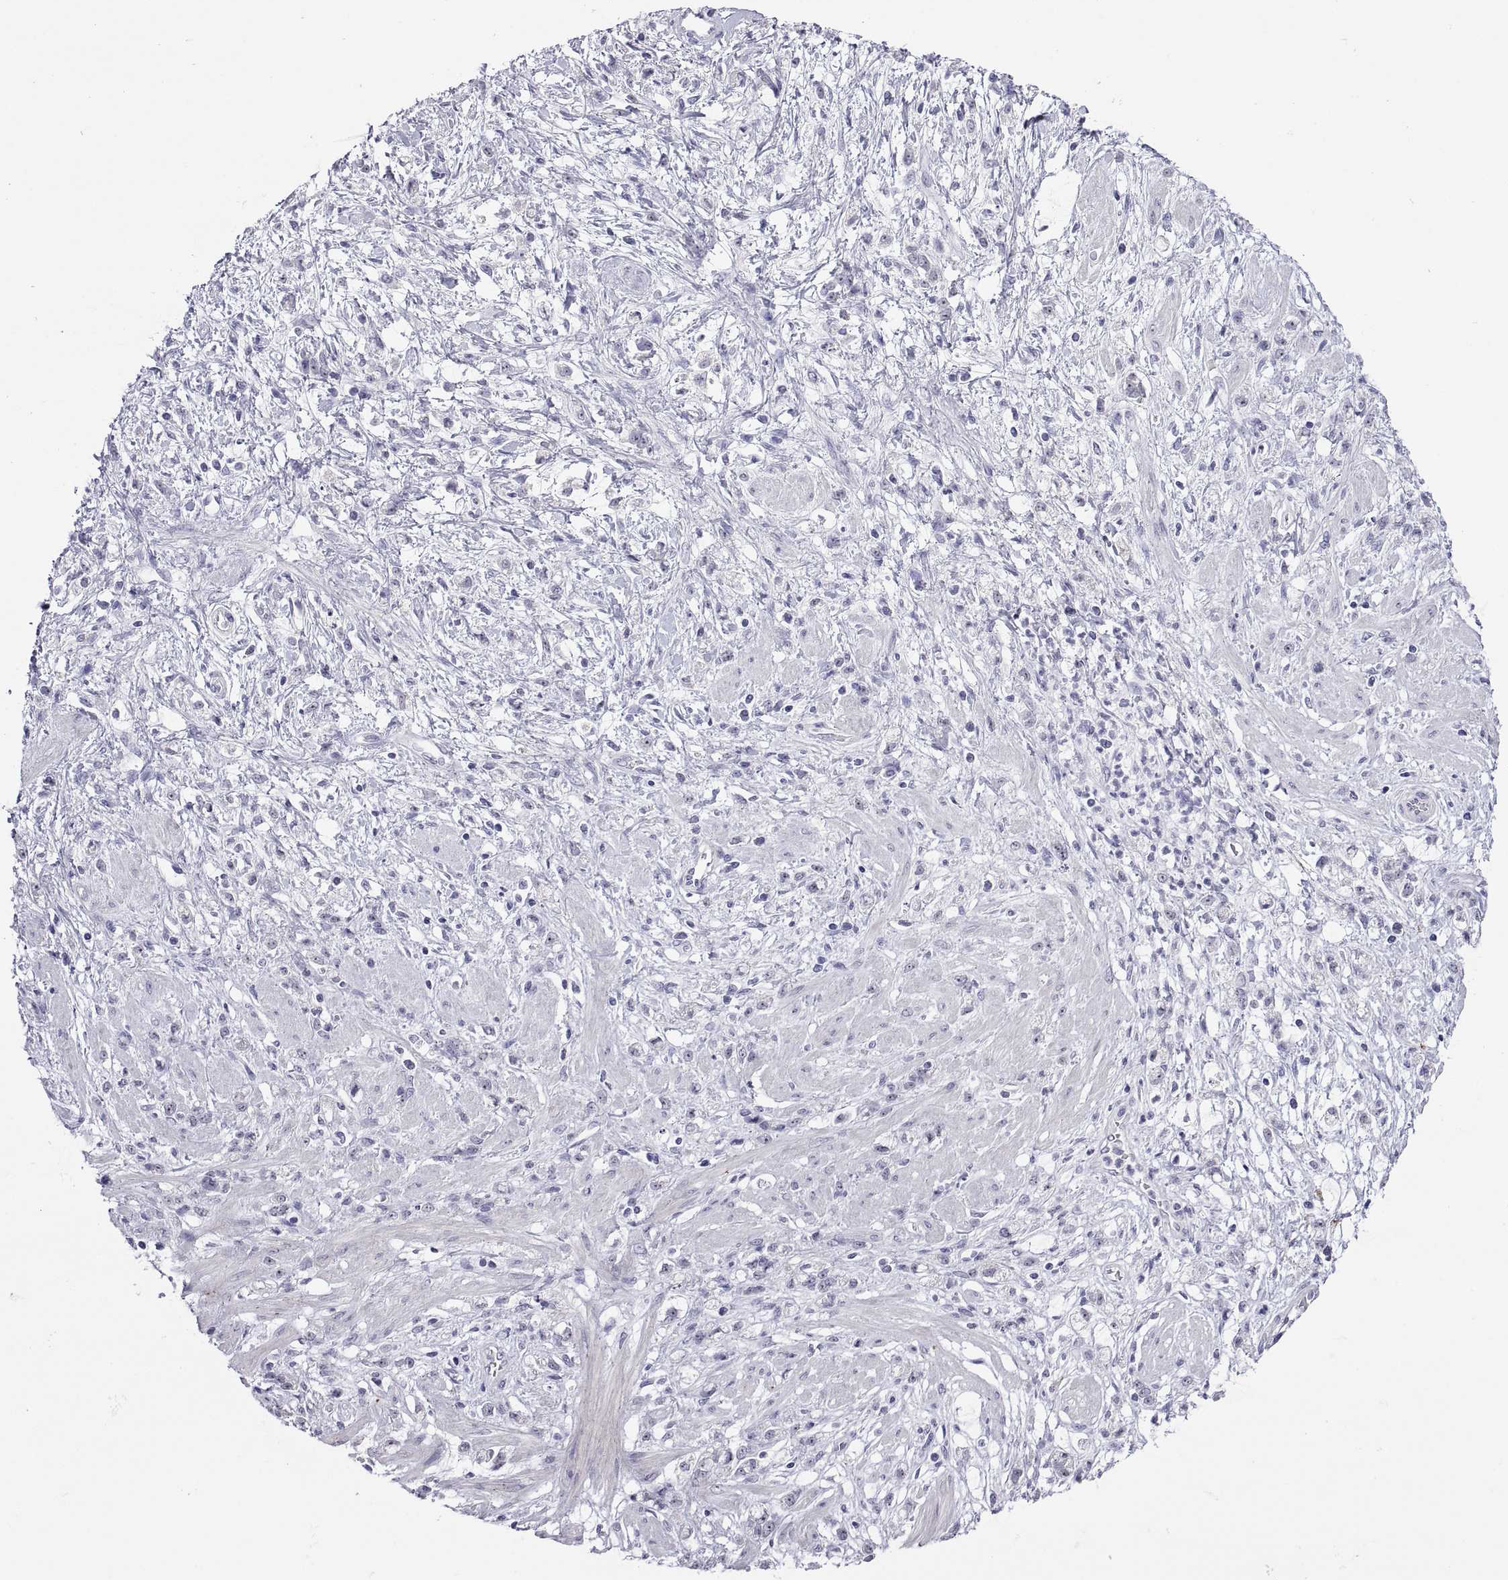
{"staining": {"intensity": "negative", "quantity": "none", "location": "none"}, "tissue": "stomach cancer", "cell_type": "Tumor cells", "image_type": "cancer", "snomed": [{"axis": "morphology", "description": "Adenocarcinoma, NOS"}, {"axis": "topography", "description": "Stomach"}], "caption": "Adenocarcinoma (stomach) stained for a protein using immunohistochemistry (IHC) demonstrates no expression tumor cells.", "gene": "VSX2", "patient": {"sex": "female", "age": 60}}